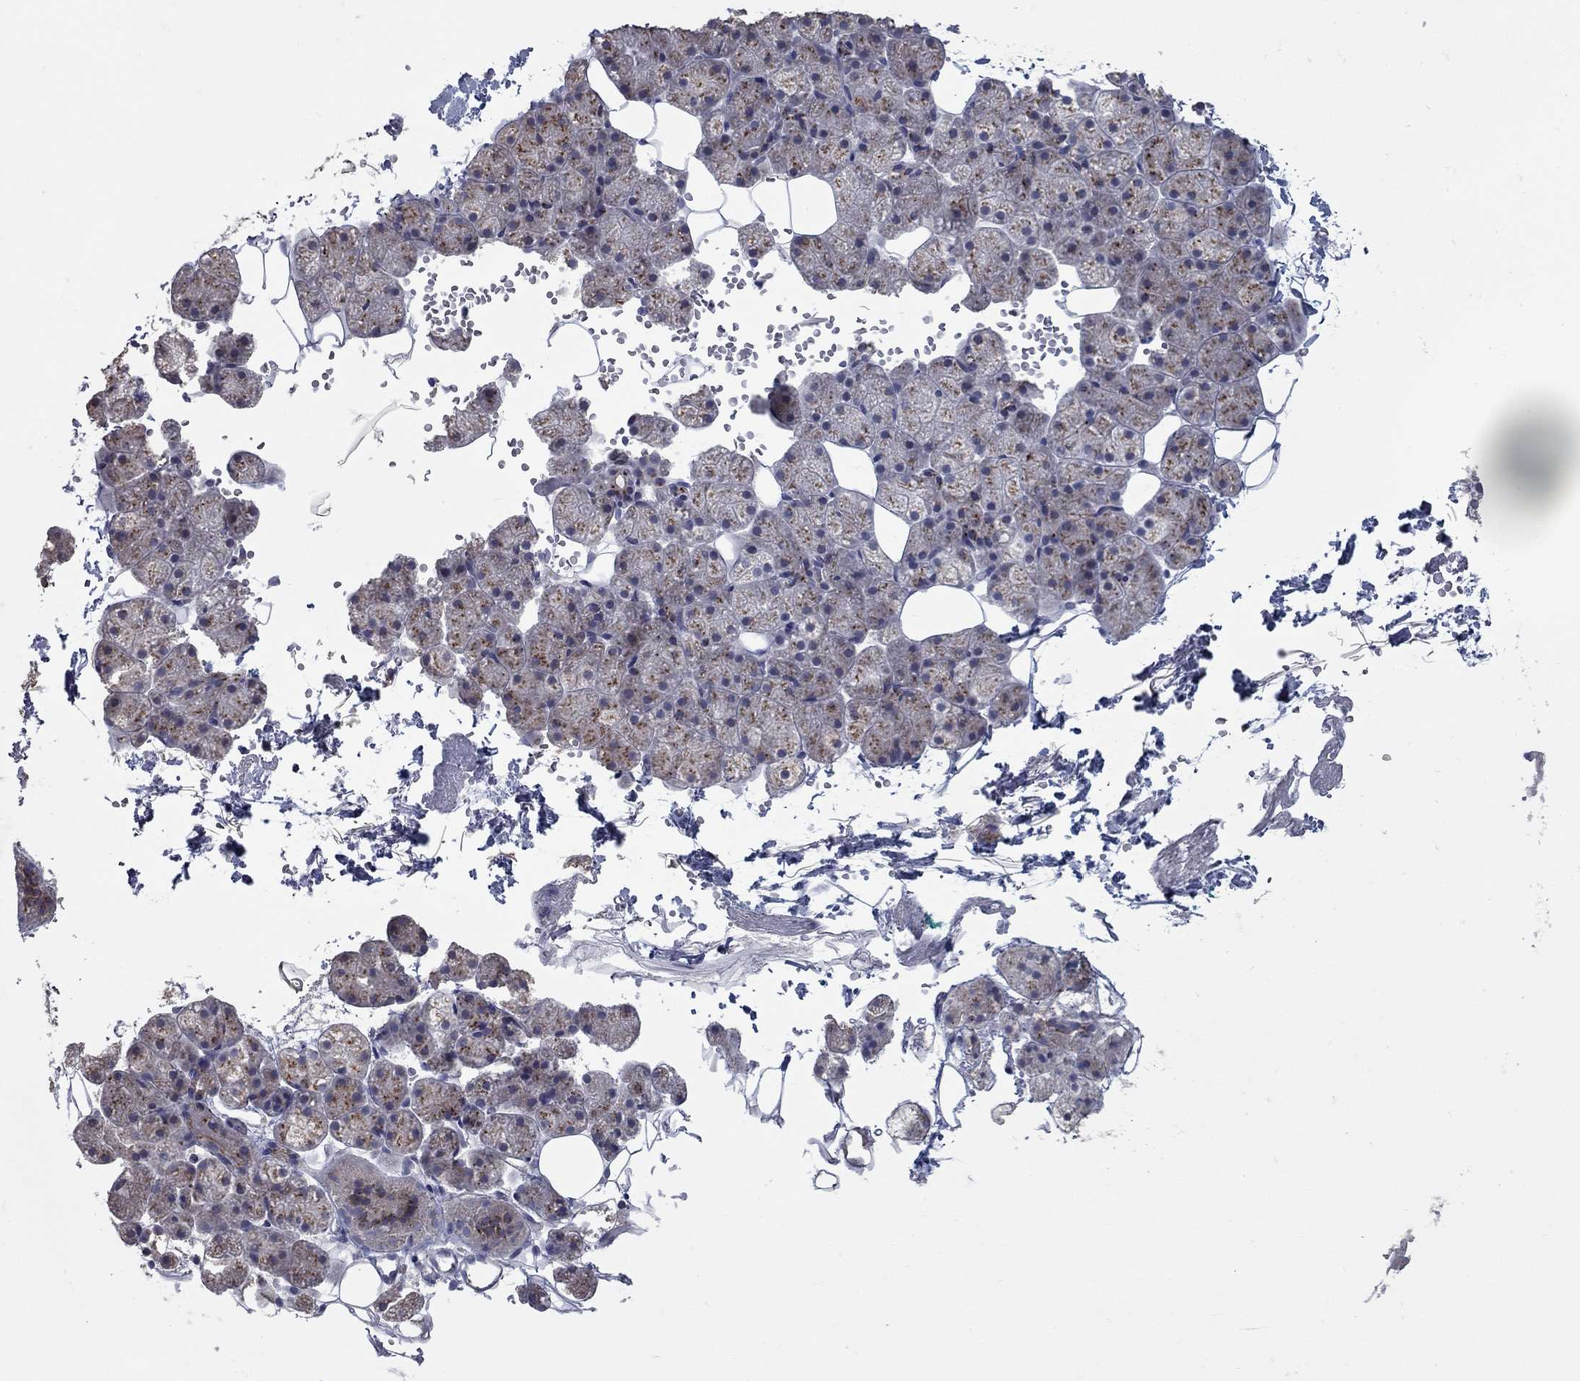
{"staining": {"intensity": "strong", "quantity": "25%-75%", "location": "cytoplasmic/membranous"}, "tissue": "salivary gland", "cell_type": "Glandular cells", "image_type": "normal", "snomed": [{"axis": "morphology", "description": "Normal tissue, NOS"}, {"axis": "topography", "description": "Salivary gland"}], "caption": "A micrograph of human salivary gland stained for a protein exhibits strong cytoplasmic/membranous brown staining in glandular cells. (DAB (3,3'-diaminobenzidine) IHC with brightfield microscopy, high magnification).", "gene": "KIAA0319L", "patient": {"sex": "male", "age": 38}}